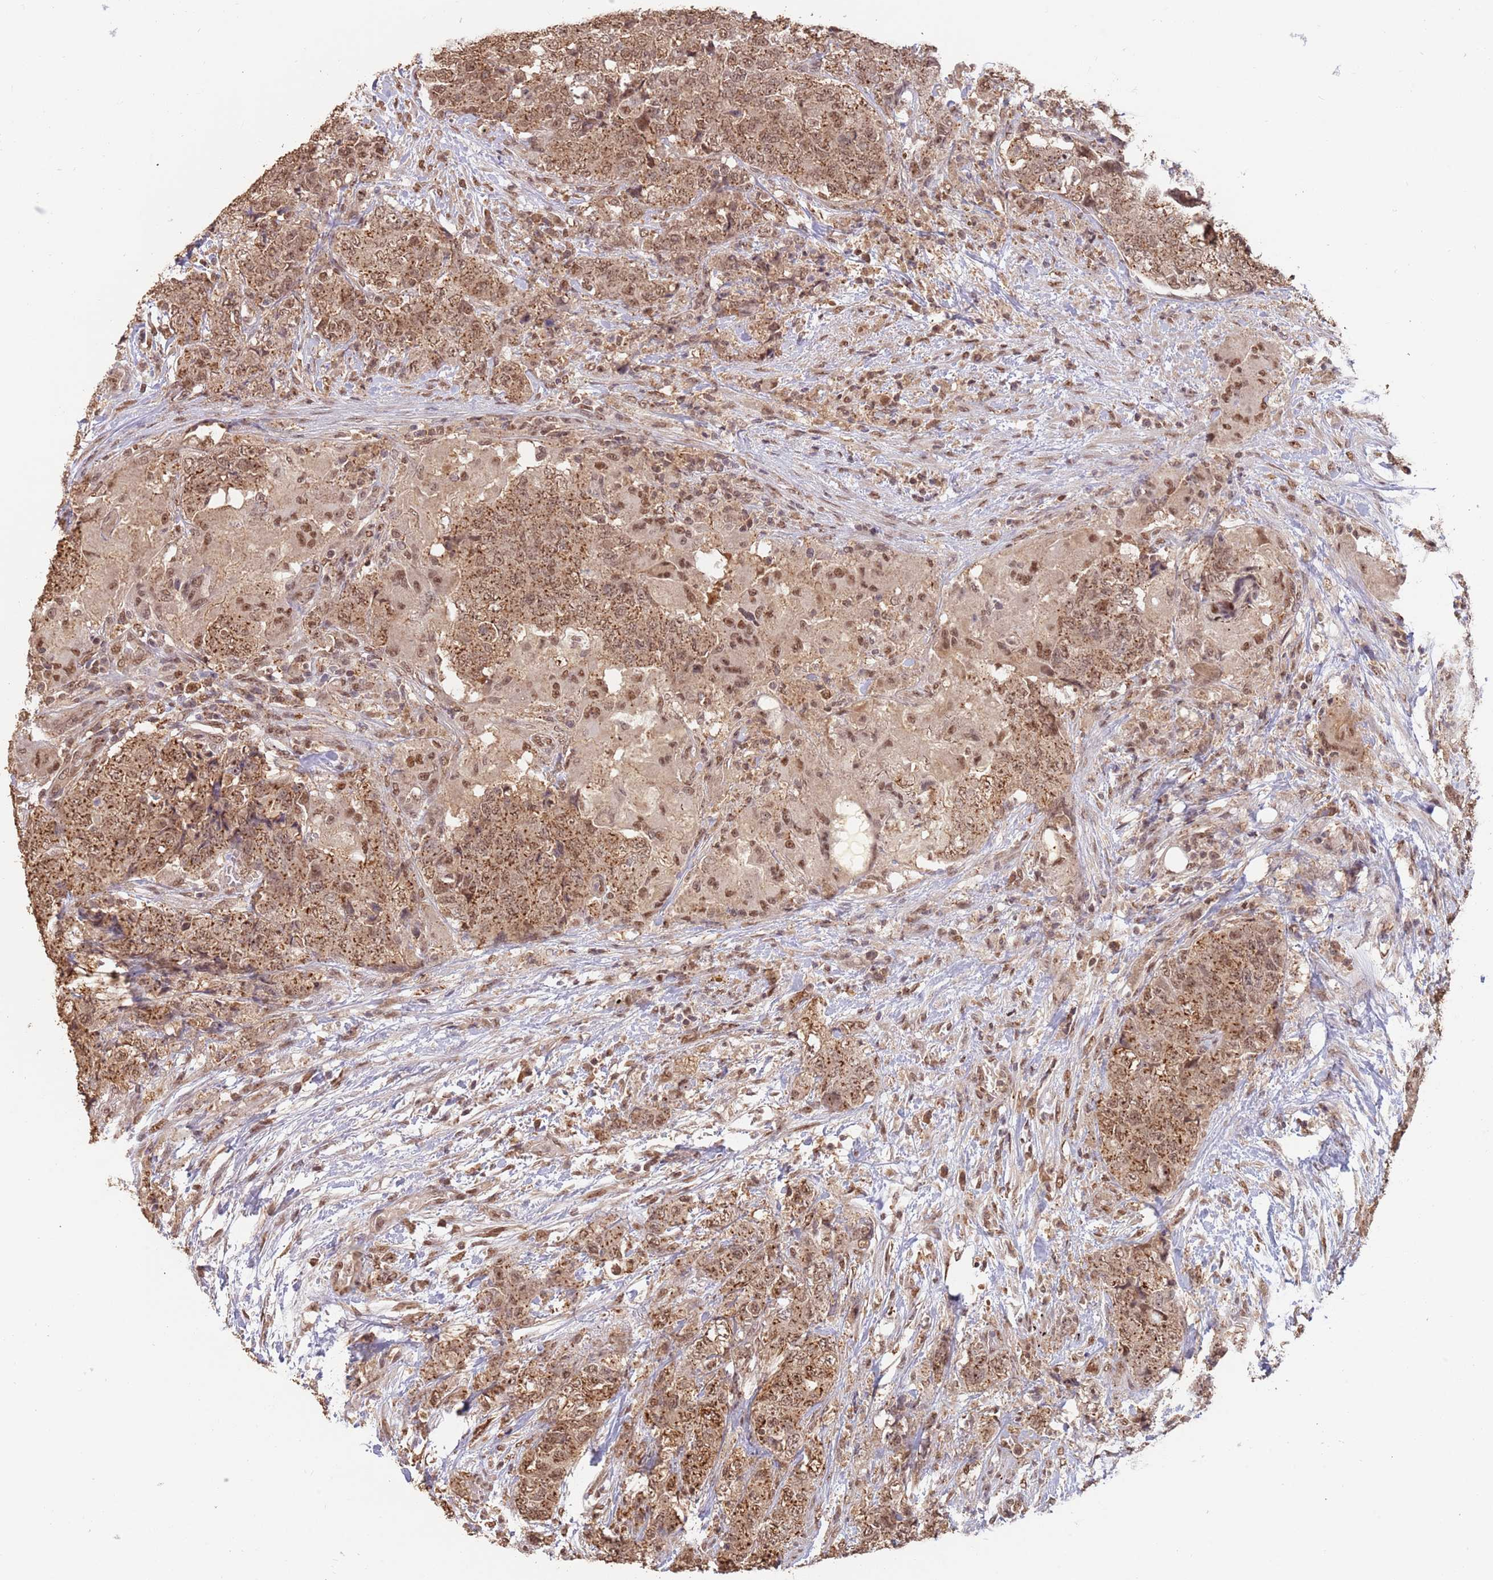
{"staining": {"intensity": "moderate", "quantity": ">75%", "location": "cytoplasmic/membranous,nuclear"}, "tissue": "urothelial cancer", "cell_type": "Tumor cells", "image_type": "cancer", "snomed": [{"axis": "morphology", "description": "Urothelial carcinoma, High grade"}, {"axis": "topography", "description": "Urinary bladder"}], "caption": "Approximately >75% of tumor cells in urothelial cancer show moderate cytoplasmic/membranous and nuclear protein positivity as visualized by brown immunohistochemical staining.", "gene": "RFXANK", "patient": {"sex": "female", "age": 78}}